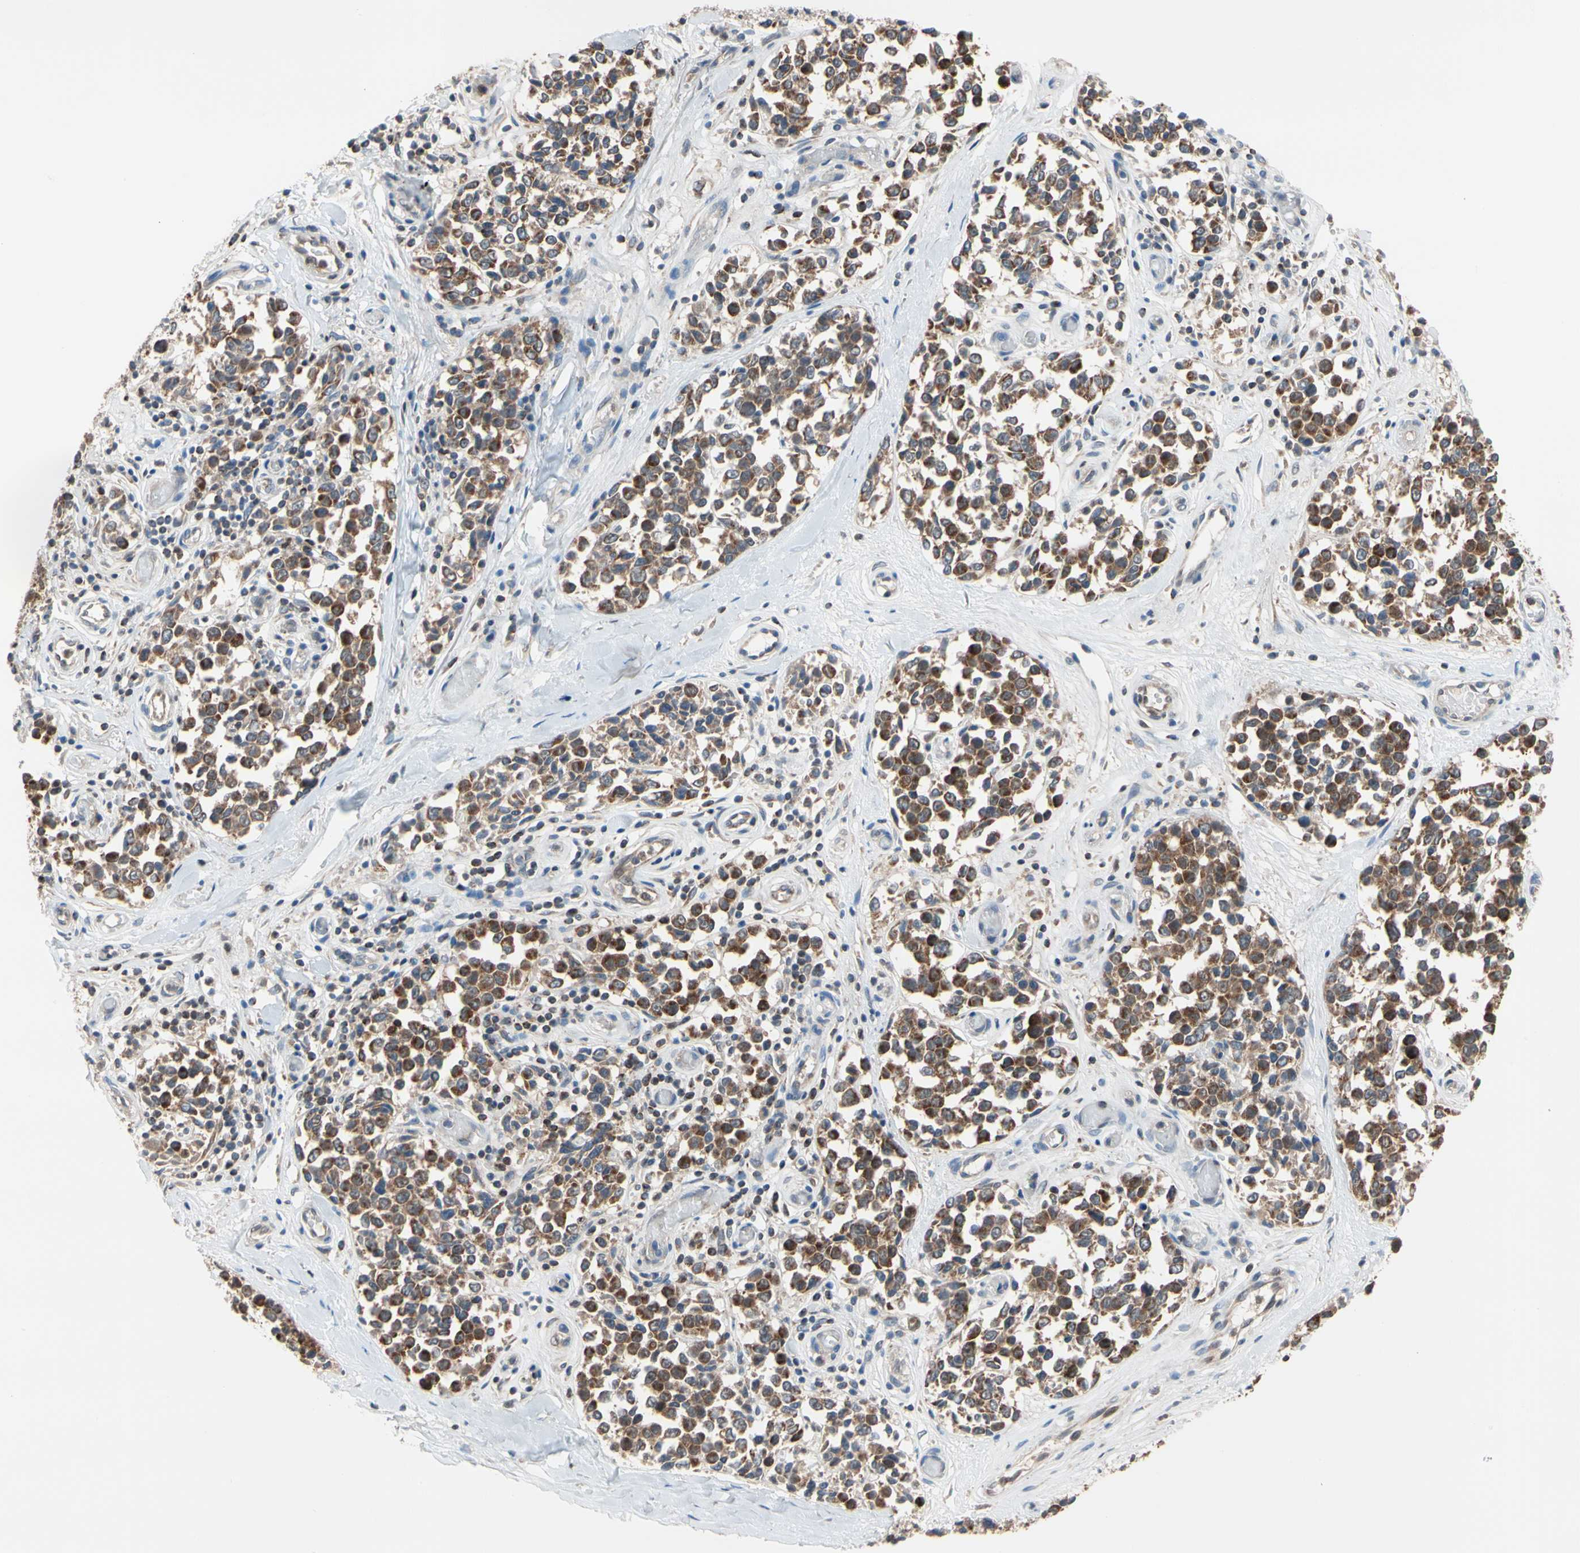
{"staining": {"intensity": "moderate", "quantity": ">75%", "location": "cytoplasmic/membranous"}, "tissue": "melanoma", "cell_type": "Tumor cells", "image_type": "cancer", "snomed": [{"axis": "morphology", "description": "Malignant melanoma, NOS"}, {"axis": "topography", "description": "Skin"}], "caption": "Approximately >75% of tumor cells in human malignant melanoma exhibit moderate cytoplasmic/membranous protein positivity as visualized by brown immunohistochemical staining.", "gene": "MTHFS", "patient": {"sex": "female", "age": 64}}